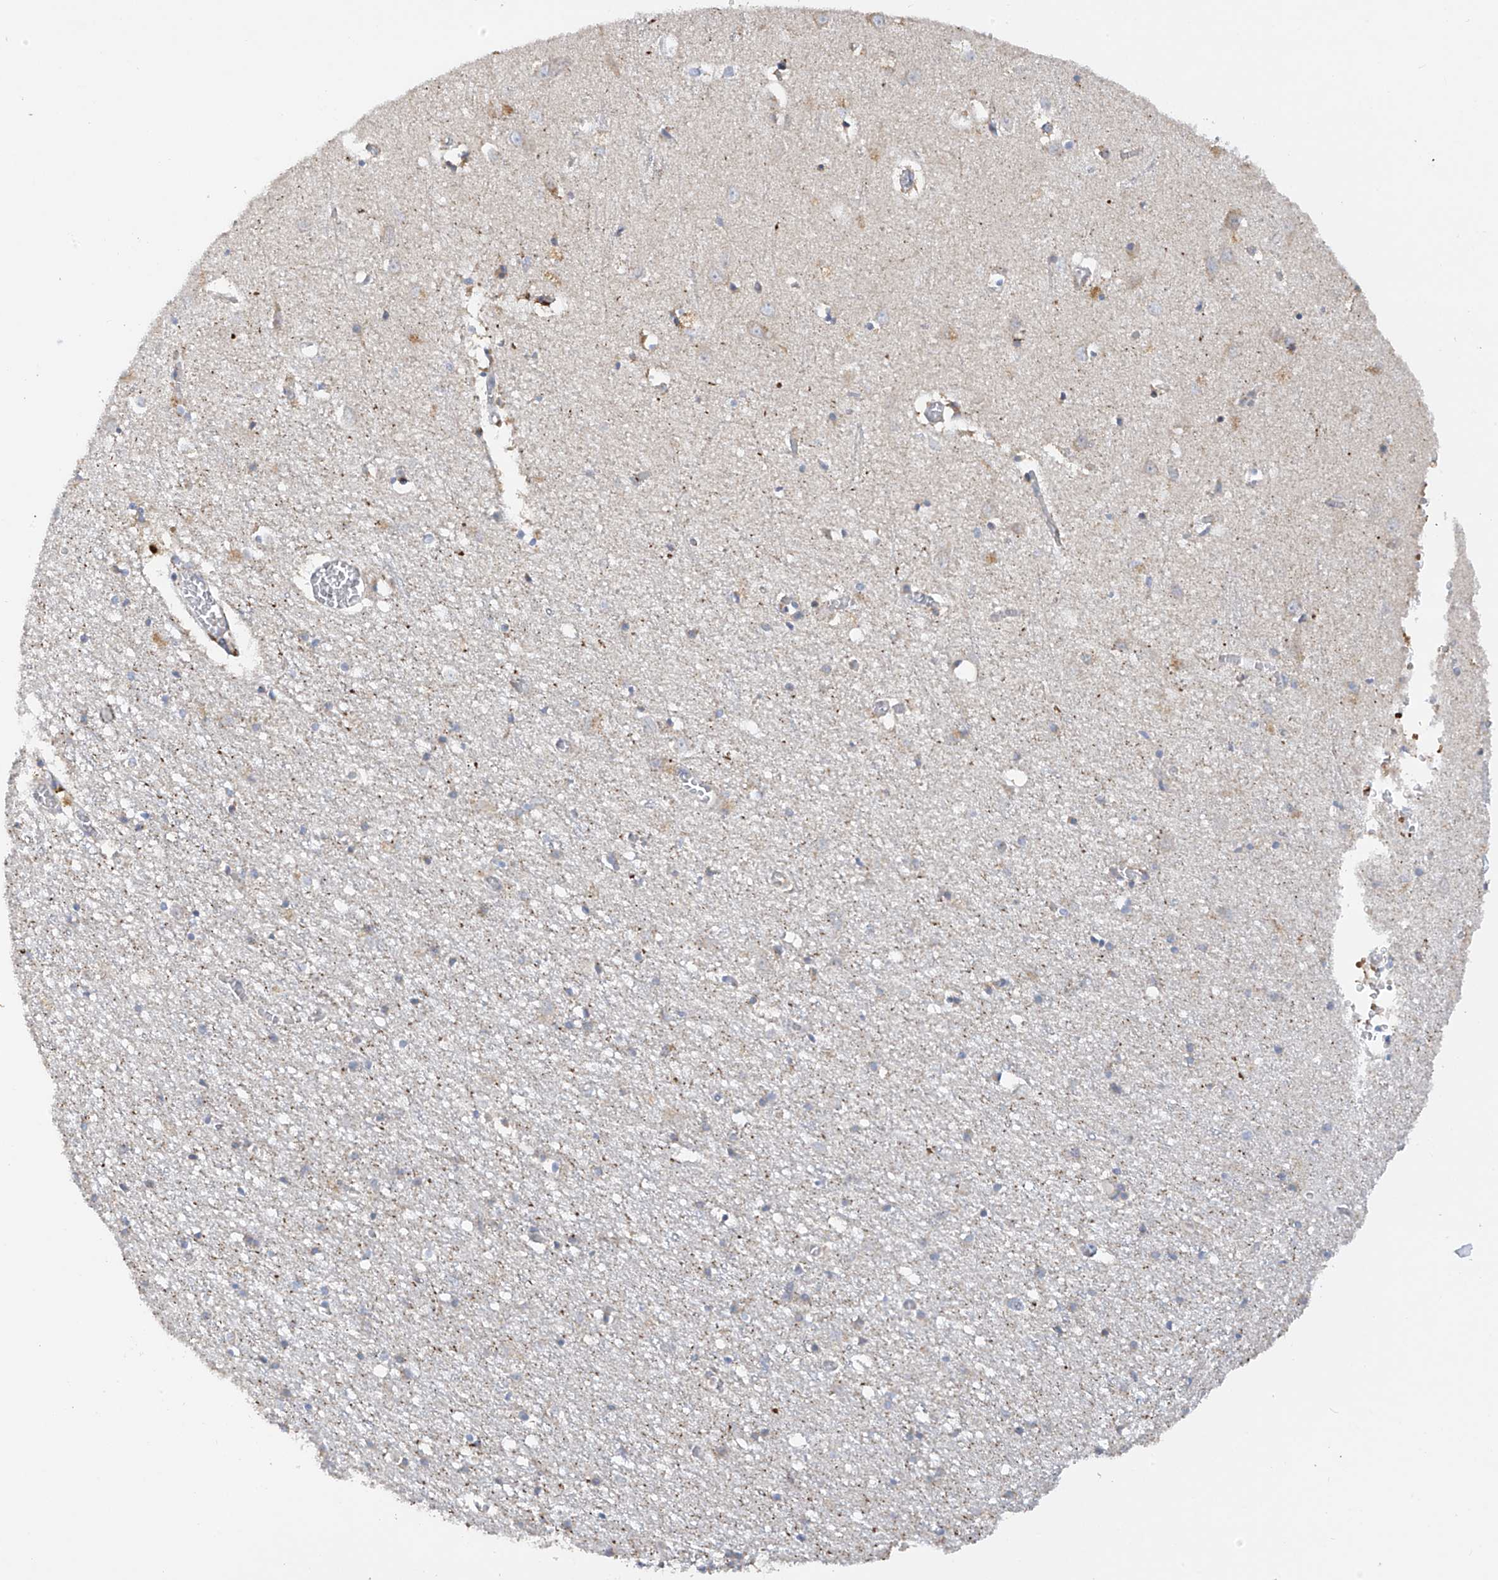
{"staining": {"intensity": "negative", "quantity": "none", "location": "none"}, "tissue": "cerebral cortex", "cell_type": "Endothelial cells", "image_type": "normal", "snomed": [{"axis": "morphology", "description": "Normal tissue, NOS"}, {"axis": "topography", "description": "Cerebral cortex"}], "caption": "There is no significant expression in endothelial cells of cerebral cortex. The staining is performed using DAB (3,3'-diaminobenzidine) brown chromogen with nuclei counter-stained in using hematoxylin.", "gene": "METTL18", "patient": {"sex": "female", "age": 64}}